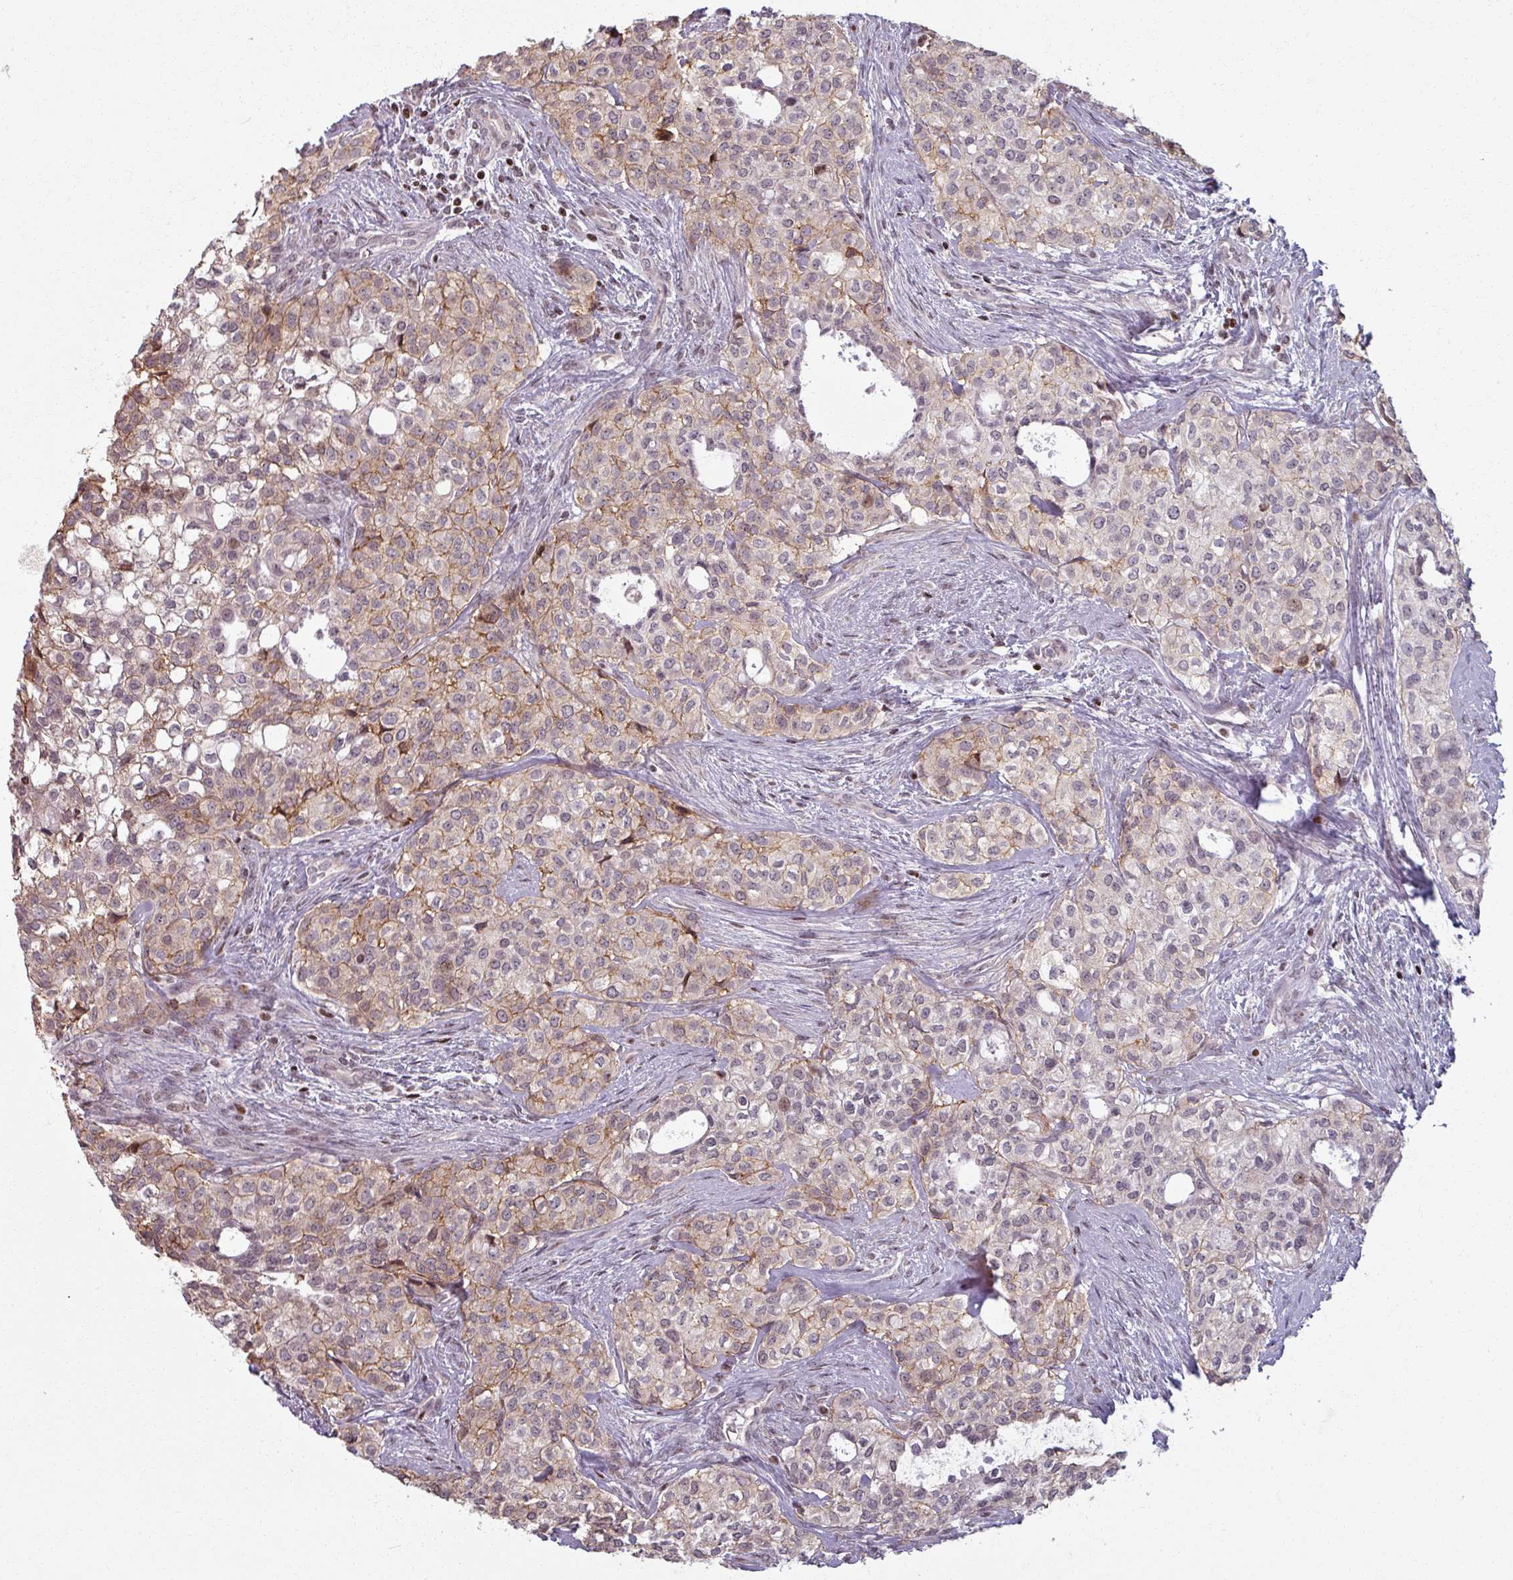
{"staining": {"intensity": "weak", "quantity": ">75%", "location": "cytoplasmic/membranous"}, "tissue": "head and neck cancer", "cell_type": "Tumor cells", "image_type": "cancer", "snomed": [{"axis": "morphology", "description": "Adenocarcinoma, NOS"}, {"axis": "topography", "description": "Head-Neck"}], "caption": "This is a histology image of IHC staining of head and neck cancer, which shows weak expression in the cytoplasmic/membranous of tumor cells.", "gene": "NCOR1", "patient": {"sex": "male", "age": 81}}